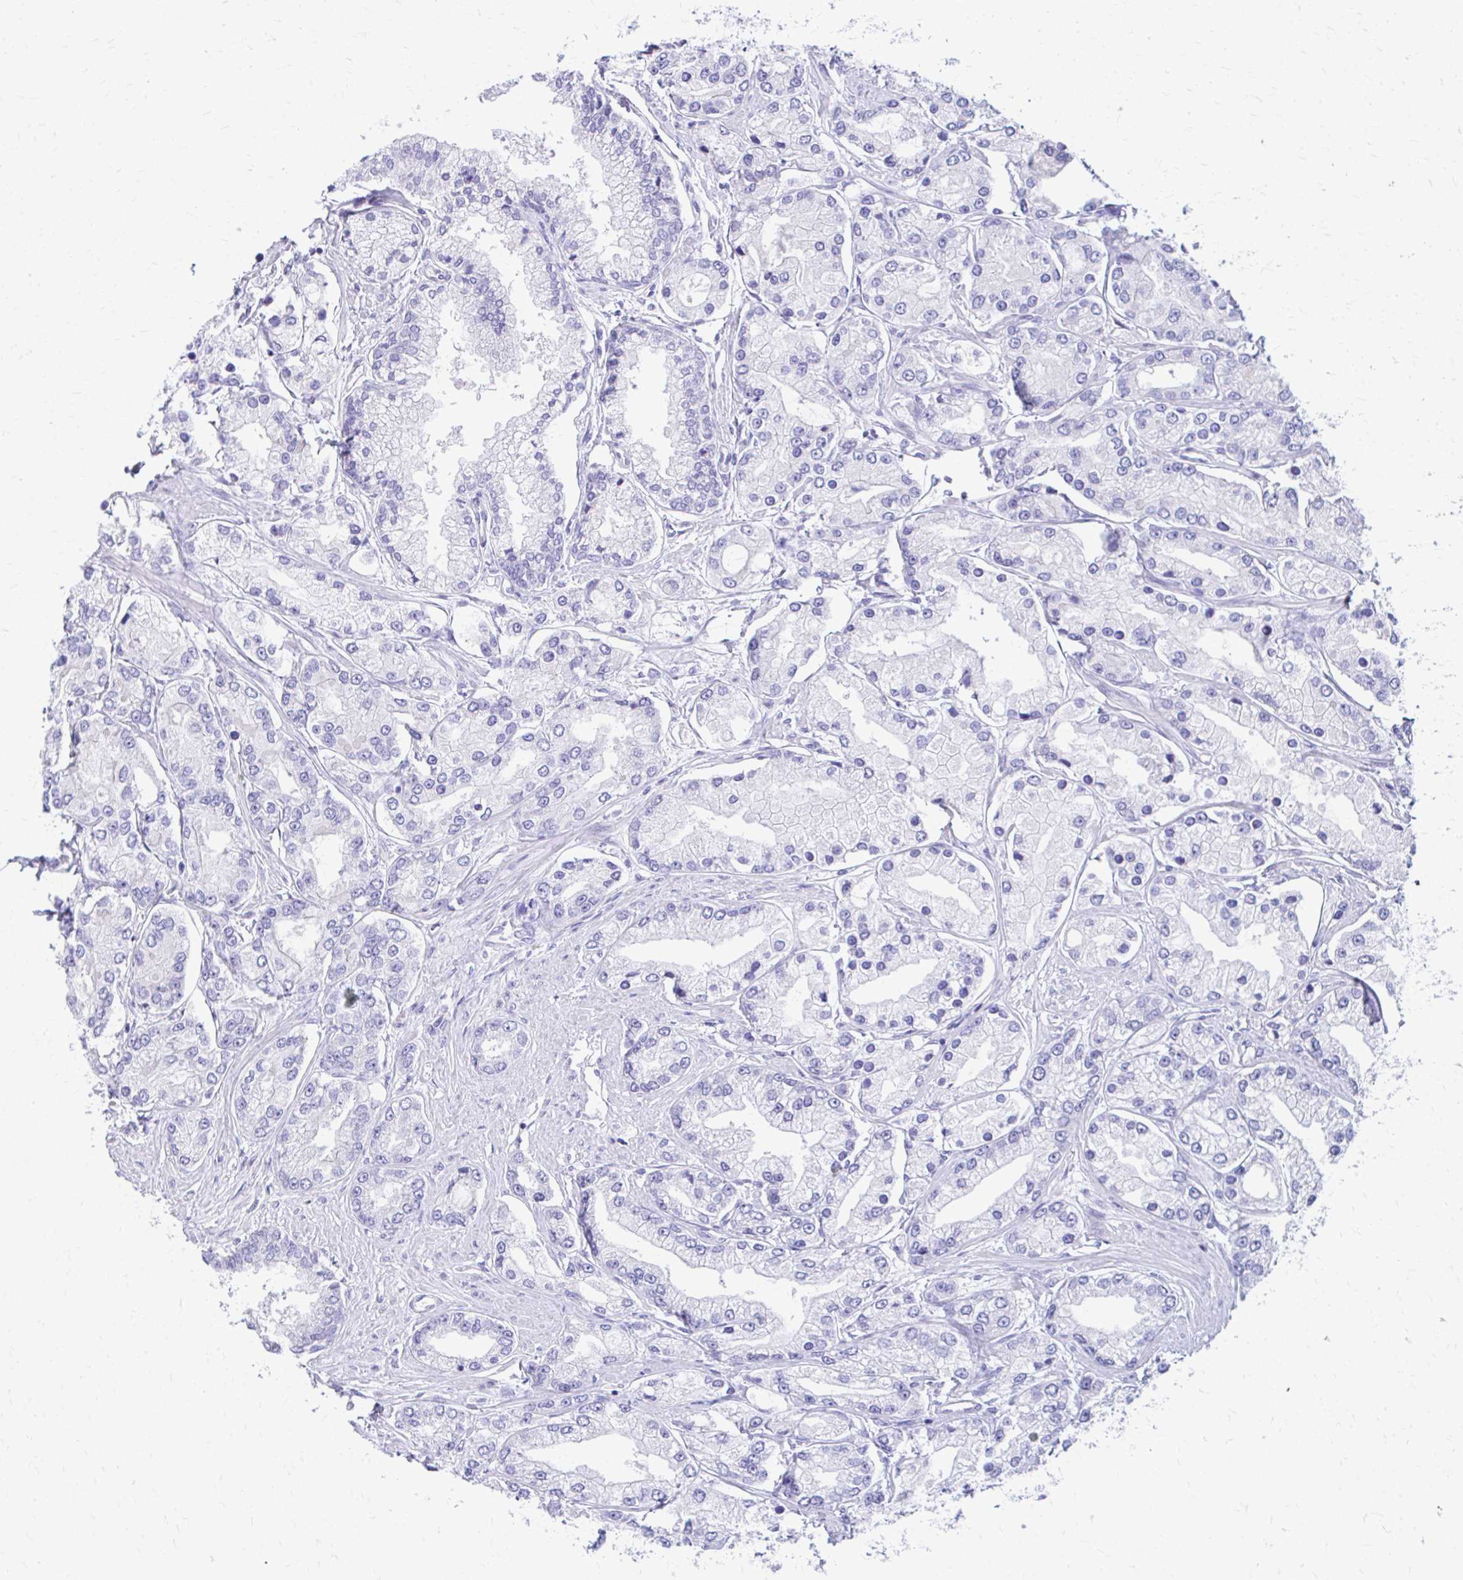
{"staining": {"intensity": "negative", "quantity": "none", "location": "none"}, "tissue": "prostate cancer", "cell_type": "Tumor cells", "image_type": "cancer", "snomed": [{"axis": "morphology", "description": "Adenocarcinoma, High grade"}, {"axis": "topography", "description": "Prostate"}], "caption": "High power microscopy micrograph of an immunohistochemistry image of adenocarcinoma (high-grade) (prostate), revealing no significant positivity in tumor cells.", "gene": "KRIT1", "patient": {"sex": "male", "age": 66}}